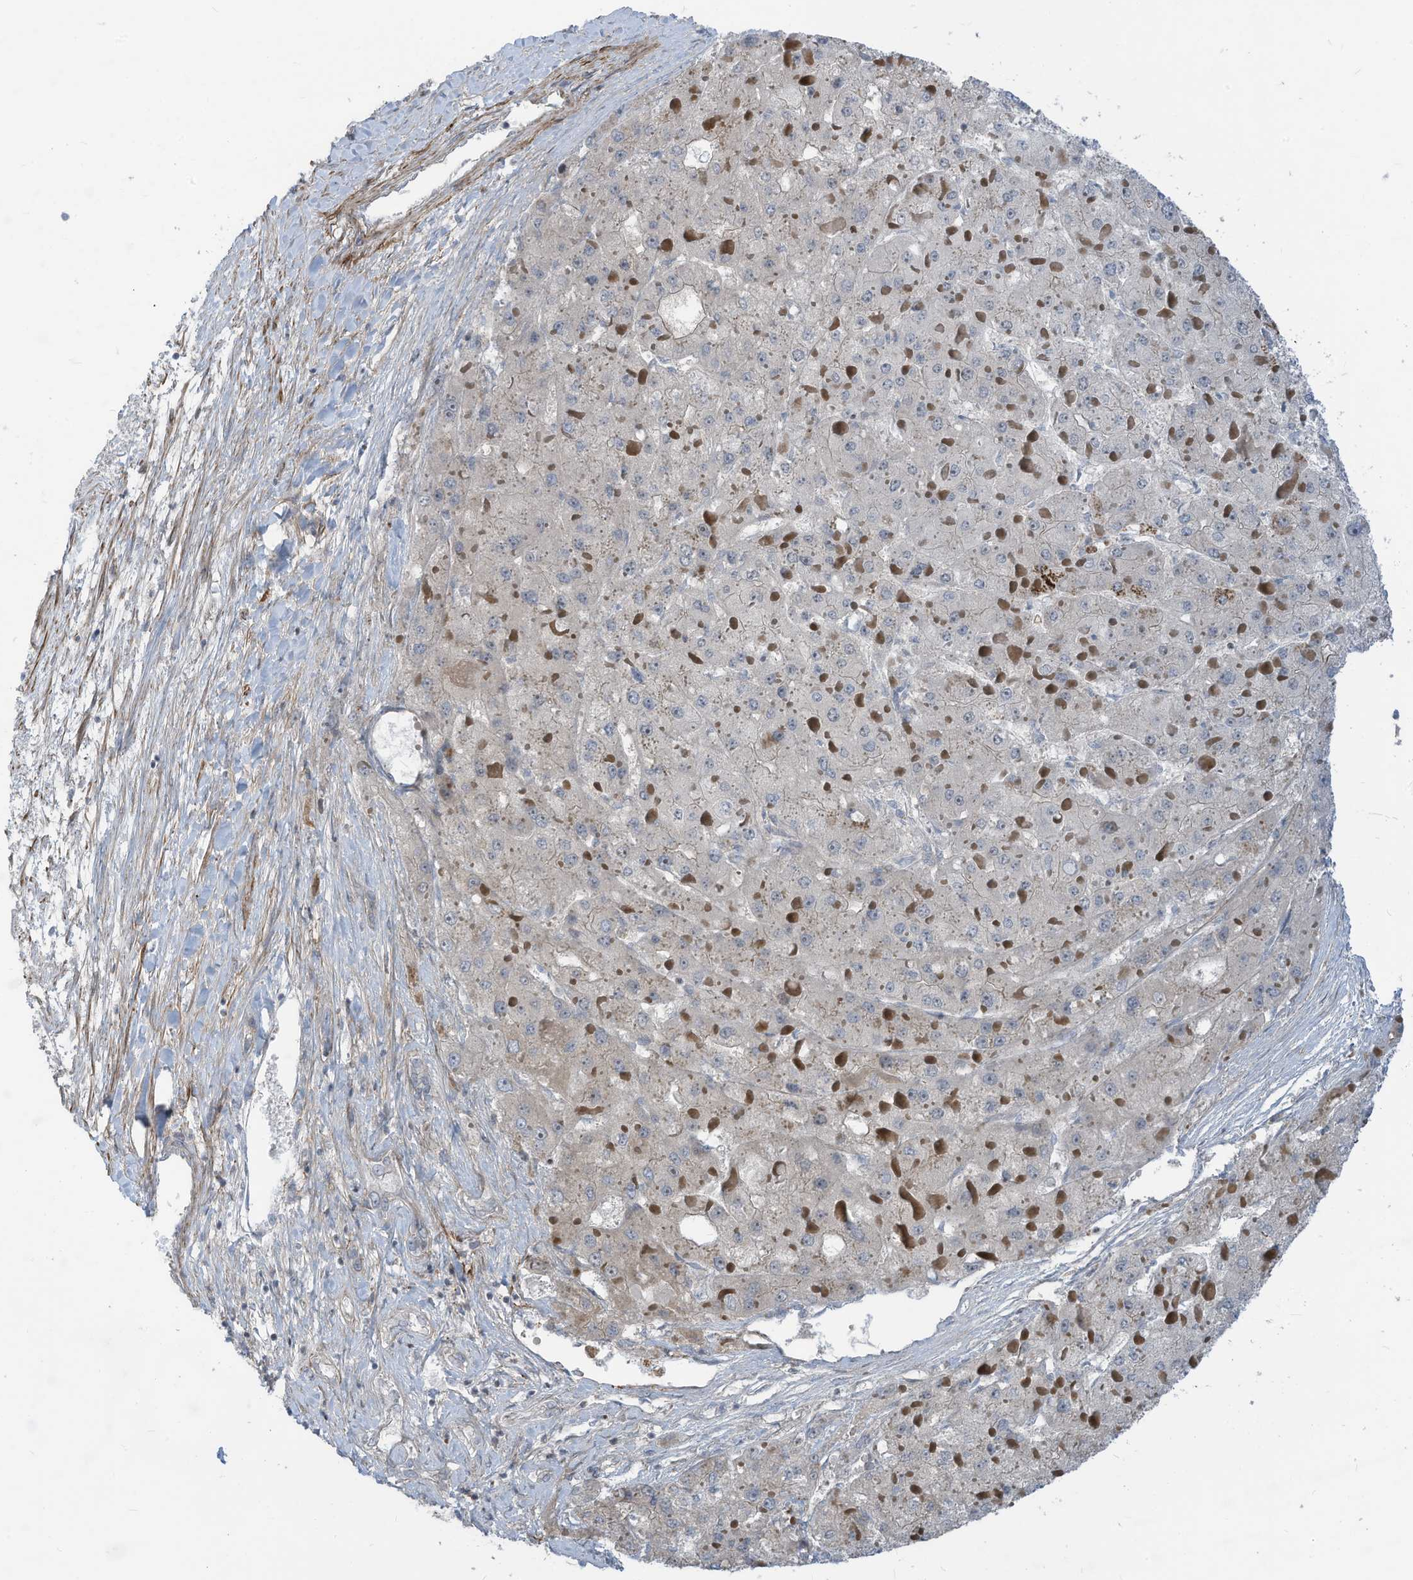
{"staining": {"intensity": "negative", "quantity": "none", "location": "none"}, "tissue": "liver cancer", "cell_type": "Tumor cells", "image_type": "cancer", "snomed": [{"axis": "morphology", "description": "Carcinoma, Hepatocellular, NOS"}, {"axis": "topography", "description": "Liver"}], "caption": "There is no significant expression in tumor cells of liver hepatocellular carcinoma.", "gene": "GPATCH3", "patient": {"sex": "female", "age": 73}}